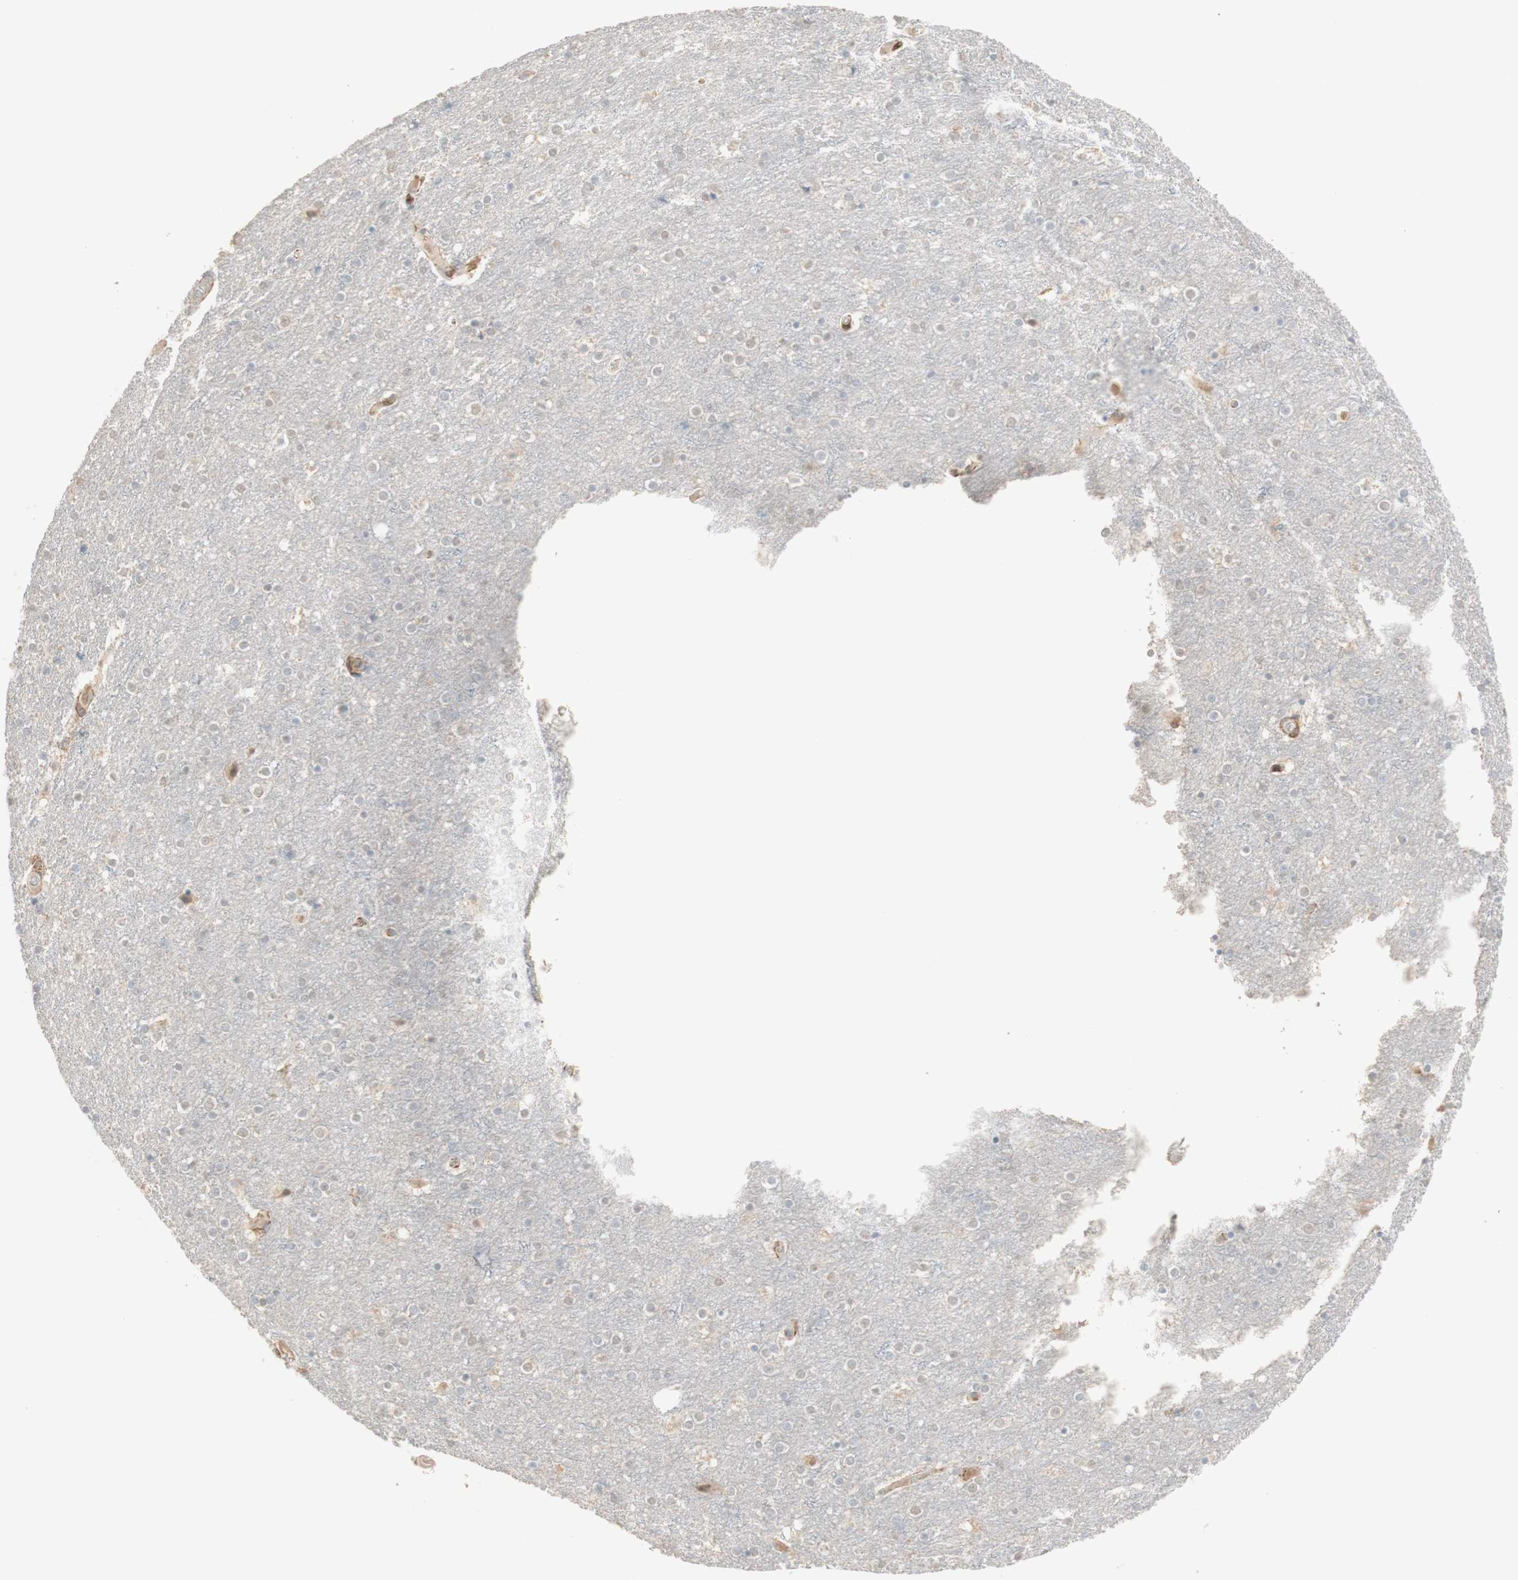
{"staining": {"intensity": "weak", "quantity": "<25%", "location": "cytoplasmic/membranous"}, "tissue": "cerebral cortex", "cell_type": "Endothelial cells", "image_type": "normal", "snomed": [{"axis": "morphology", "description": "Normal tissue, NOS"}, {"axis": "topography", "description": "Cerebral cortex"}], "caption": "Immunohistochemical staining of normal human cerebral cortex exhibits no significant expression in endothelial cells. (DAB immunohistochemistry (IHC) with hematoxylin counter stain).", "gene": "MUC3A", "patient": {"sex": "female", "age": 54}}